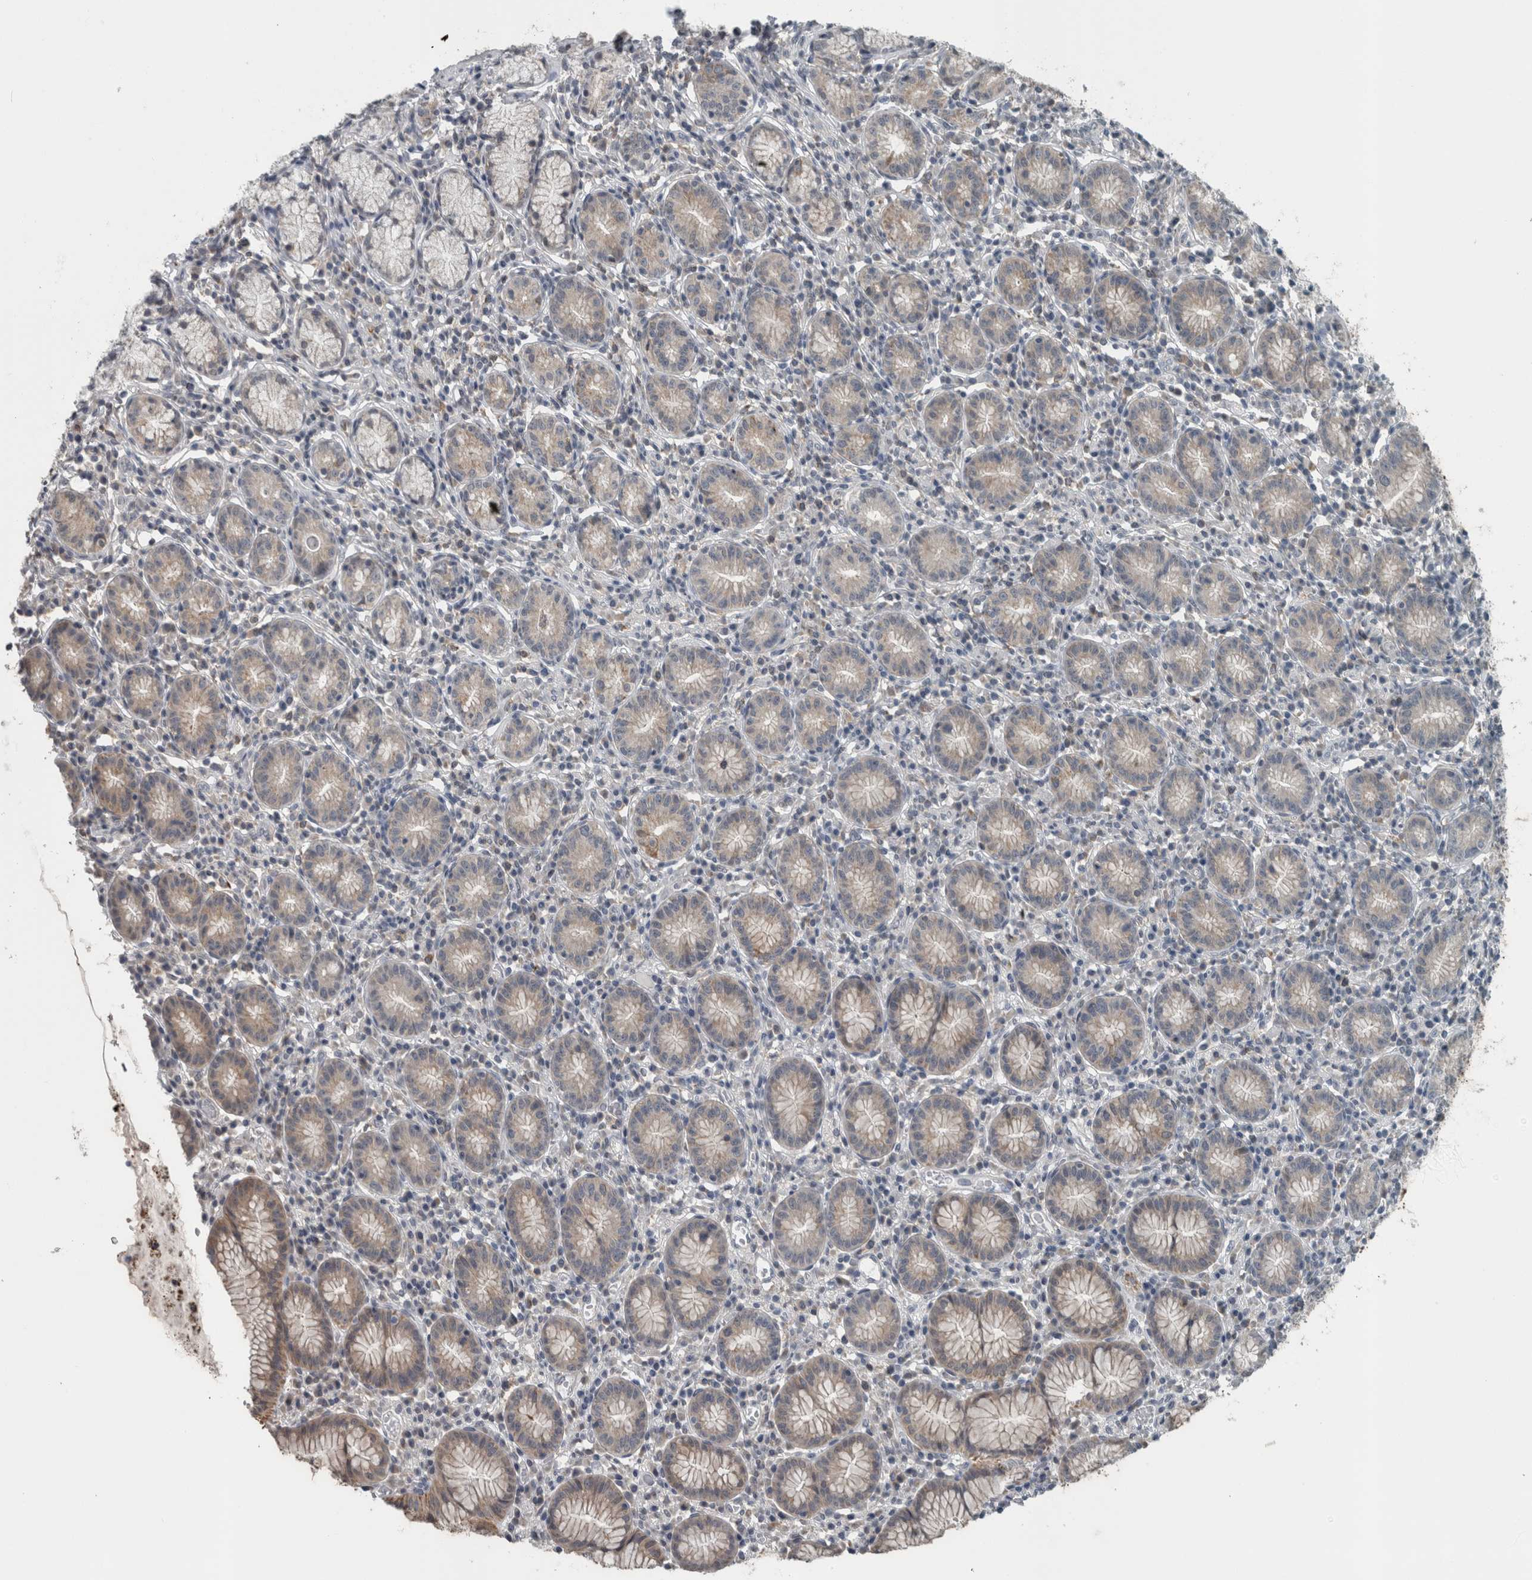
{"staining": {"intensity": "moderate", "quantity": "25%-75%", "location": "cytoplasmic/membranous"}, "tissue": "stomach", "cell_type": "Glandular cells", "image_type": "normal", "snomed": [{"axis": "morphology", "description": "Normal tissue, NOS"}, {"axis": "topography", "description": "Stomach"}], "caption": "Protein staining reveals moderate cytoplasmic/membranous staining in approximately 25%-75% of glandular cells in normal stomach. (DAB (3,3'-diaminobenzidine) IHC, brown staining for protein, blue staining for nuclei).", "gene": "ACSF2", "patient": {"sex": "male", "age": 55}}